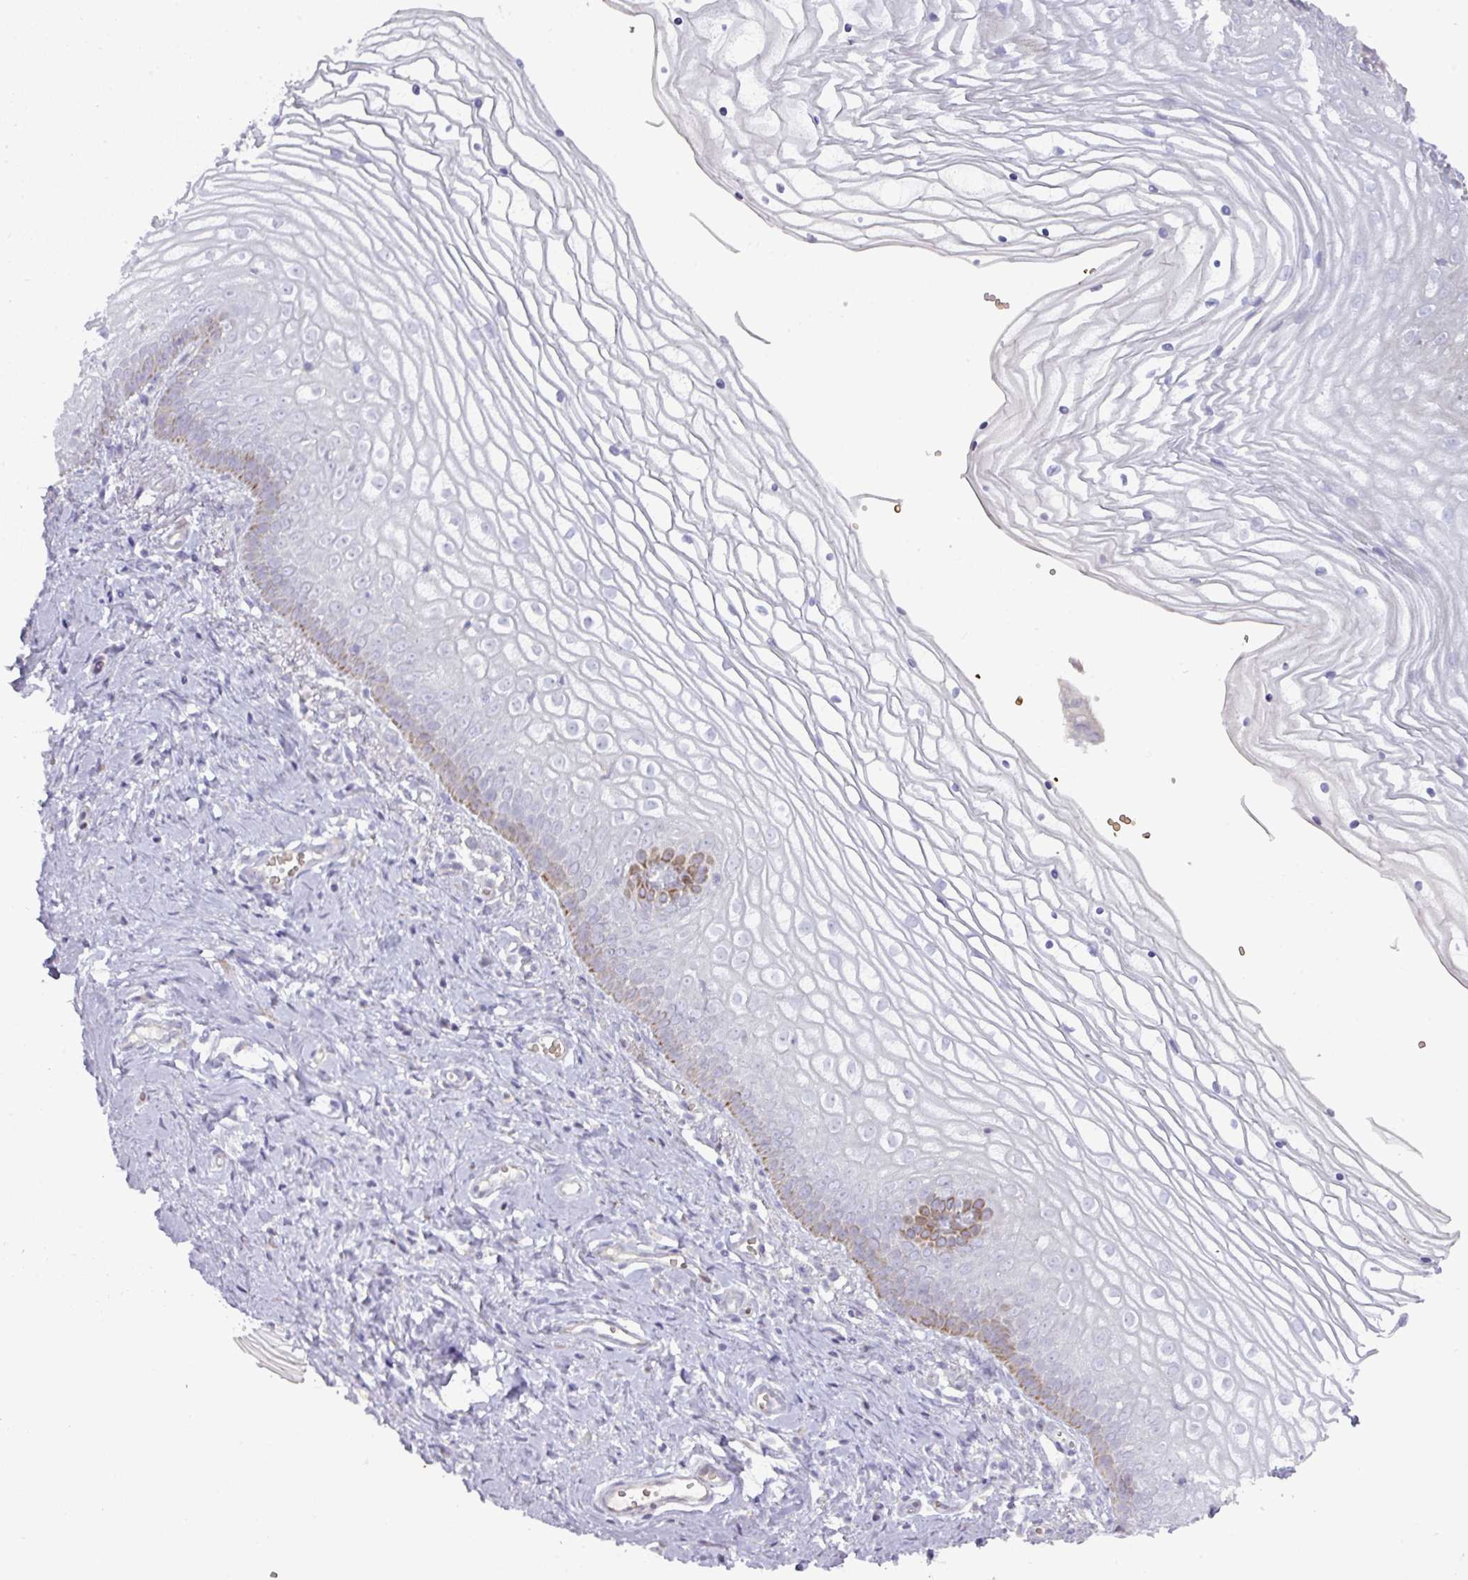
{"staining": {"intensity": "weak", "quantity": "<25%", "location": "cytoplasmic/membranous"}, "tissue": "vagina", "cell_type": "Squamous epithelial cells", "image_type": "normal", "snomed": [{"axis": "morphology", "description": "Normal tissue, NOS"}, {"axis": "topography", "description": "Vagina"}], "caption": "Immunohistochemical staining of benign human vagina shows no significant expression in squamous epithelial cells. The staining is performed using DAB (3,3'-diaminobenzidine) brown chromogen with nuclei counter-stained in using hematoxylin.", "gene": "ATP6V1F", "patient": {"sex": "female", "age": 56}}